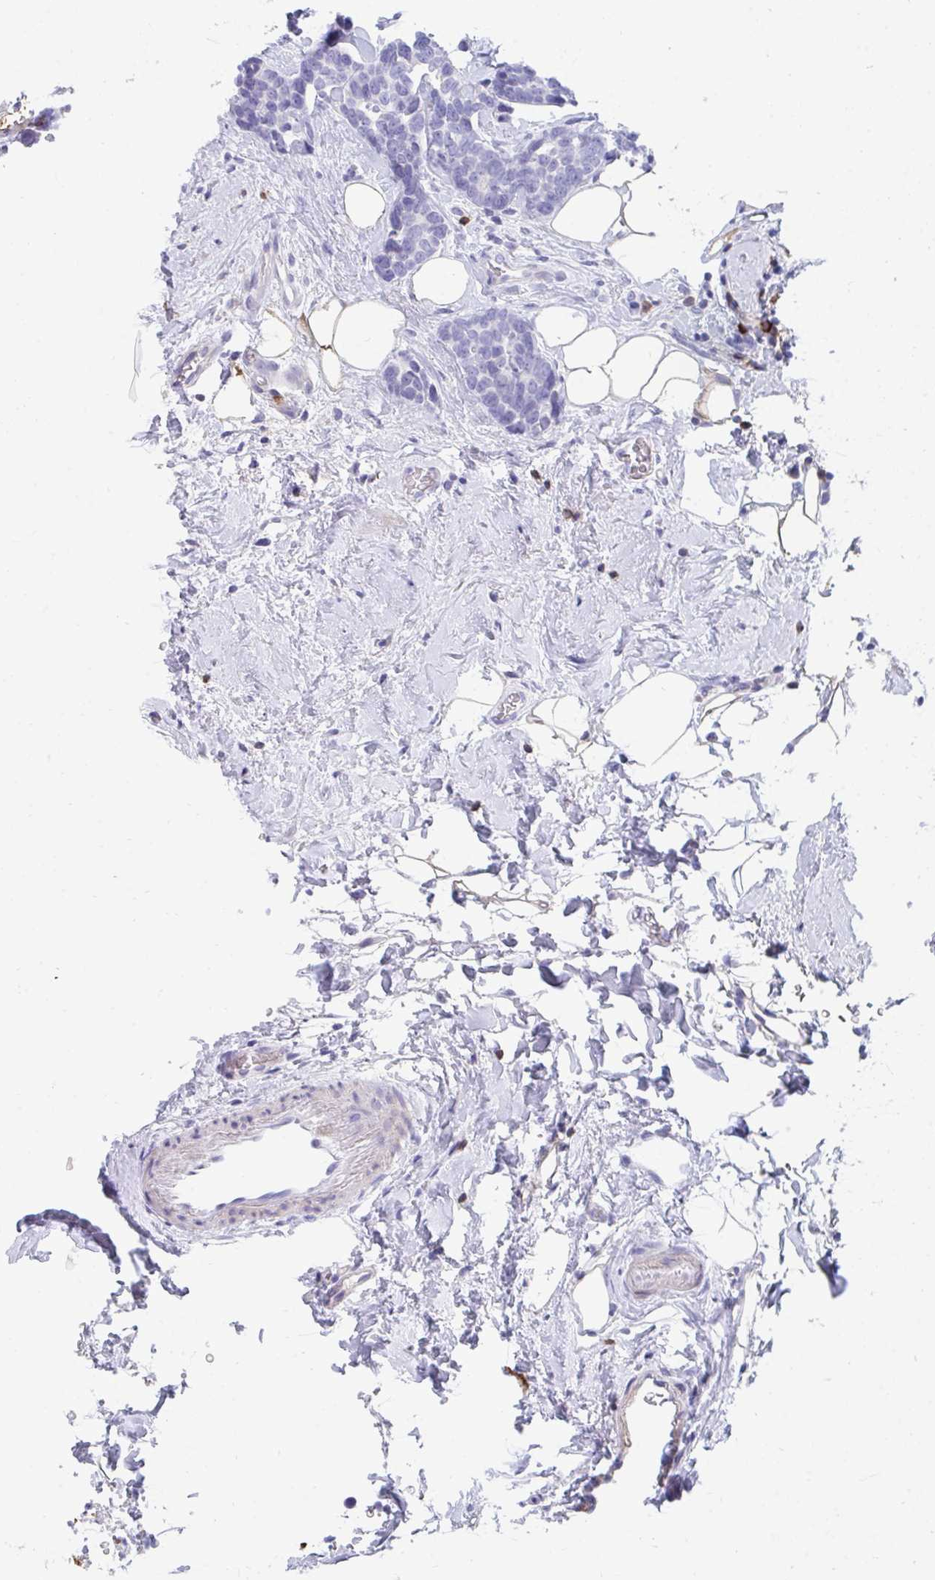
{"staining": {"intensity": "negative", "quantity": "none", "location": "none"}, "tissue": "breast cancer", "cell_type": "Tumor cells", "image_type": "cancer", "snomed": [{"axis": "morphology", "description": "Duct carcinoma"}, {"axis": "topography", "description": "Breast"}], "caption": "Micrograph shows no protein positivity in tumor cells of intraductal carcinoma (breast) tissue.", "gene": "CD7", "patient": {"sex": "female", "age": 71}}